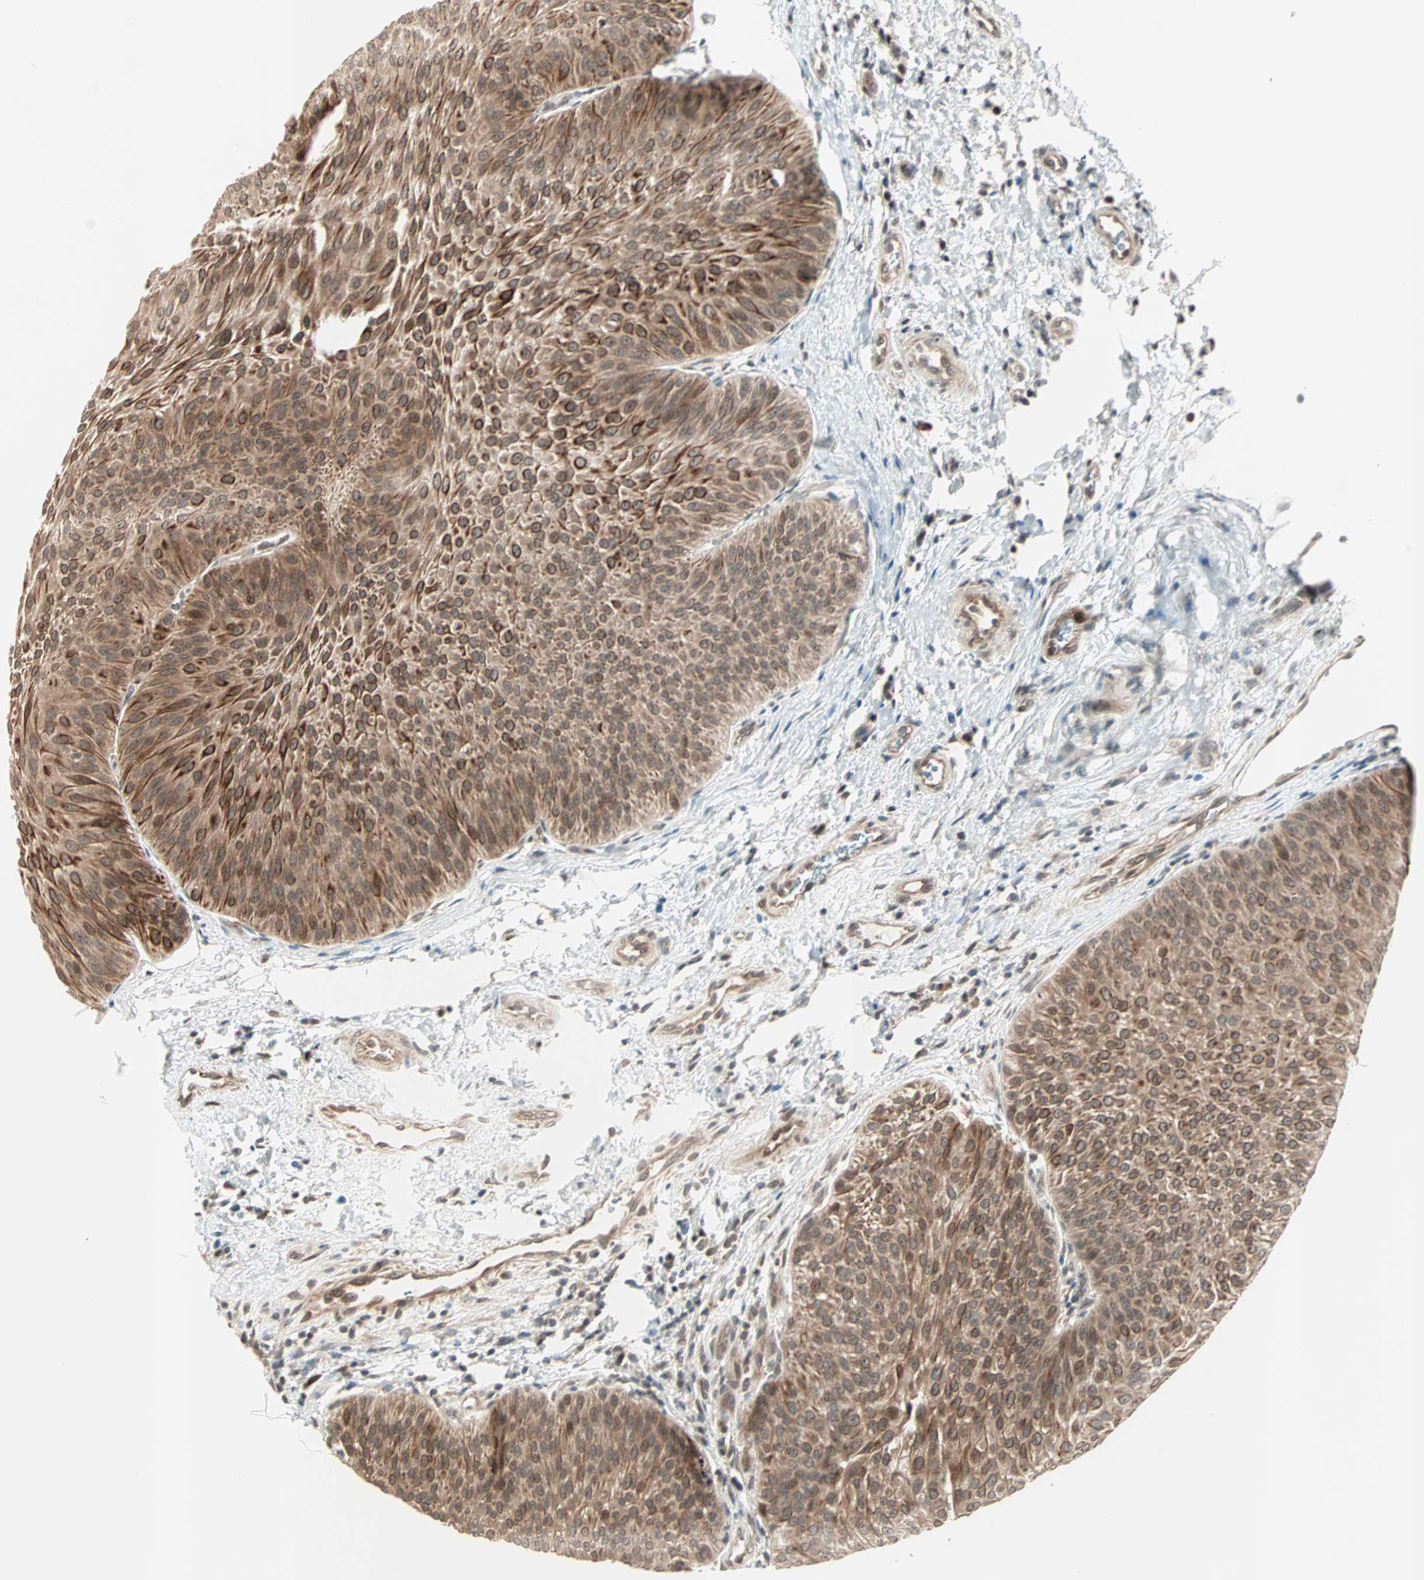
{"staining": {"intensity": "moderate", "quantity": ">75%", "location": "cytoplasmic/membranous,nuclear"}, "tissue": "urothelial cancer", "cell_type": "Tumor cells", "image_type": "cancer", "snomed": [{"axis": "morphology", "description": "Urothelial carcinoma, Low grade"}, {"axis": "topography", "description": "Urinary bladder"}], "caption": "Low-grade urothelial carcinoma stained with a brown dye shows moderate cytoplasmic/membranous and nuclear positive positivity in approximately >75% of tumor cells.", "gene": "PGBD1", "patient": {"sex": "female", "age": 60}}